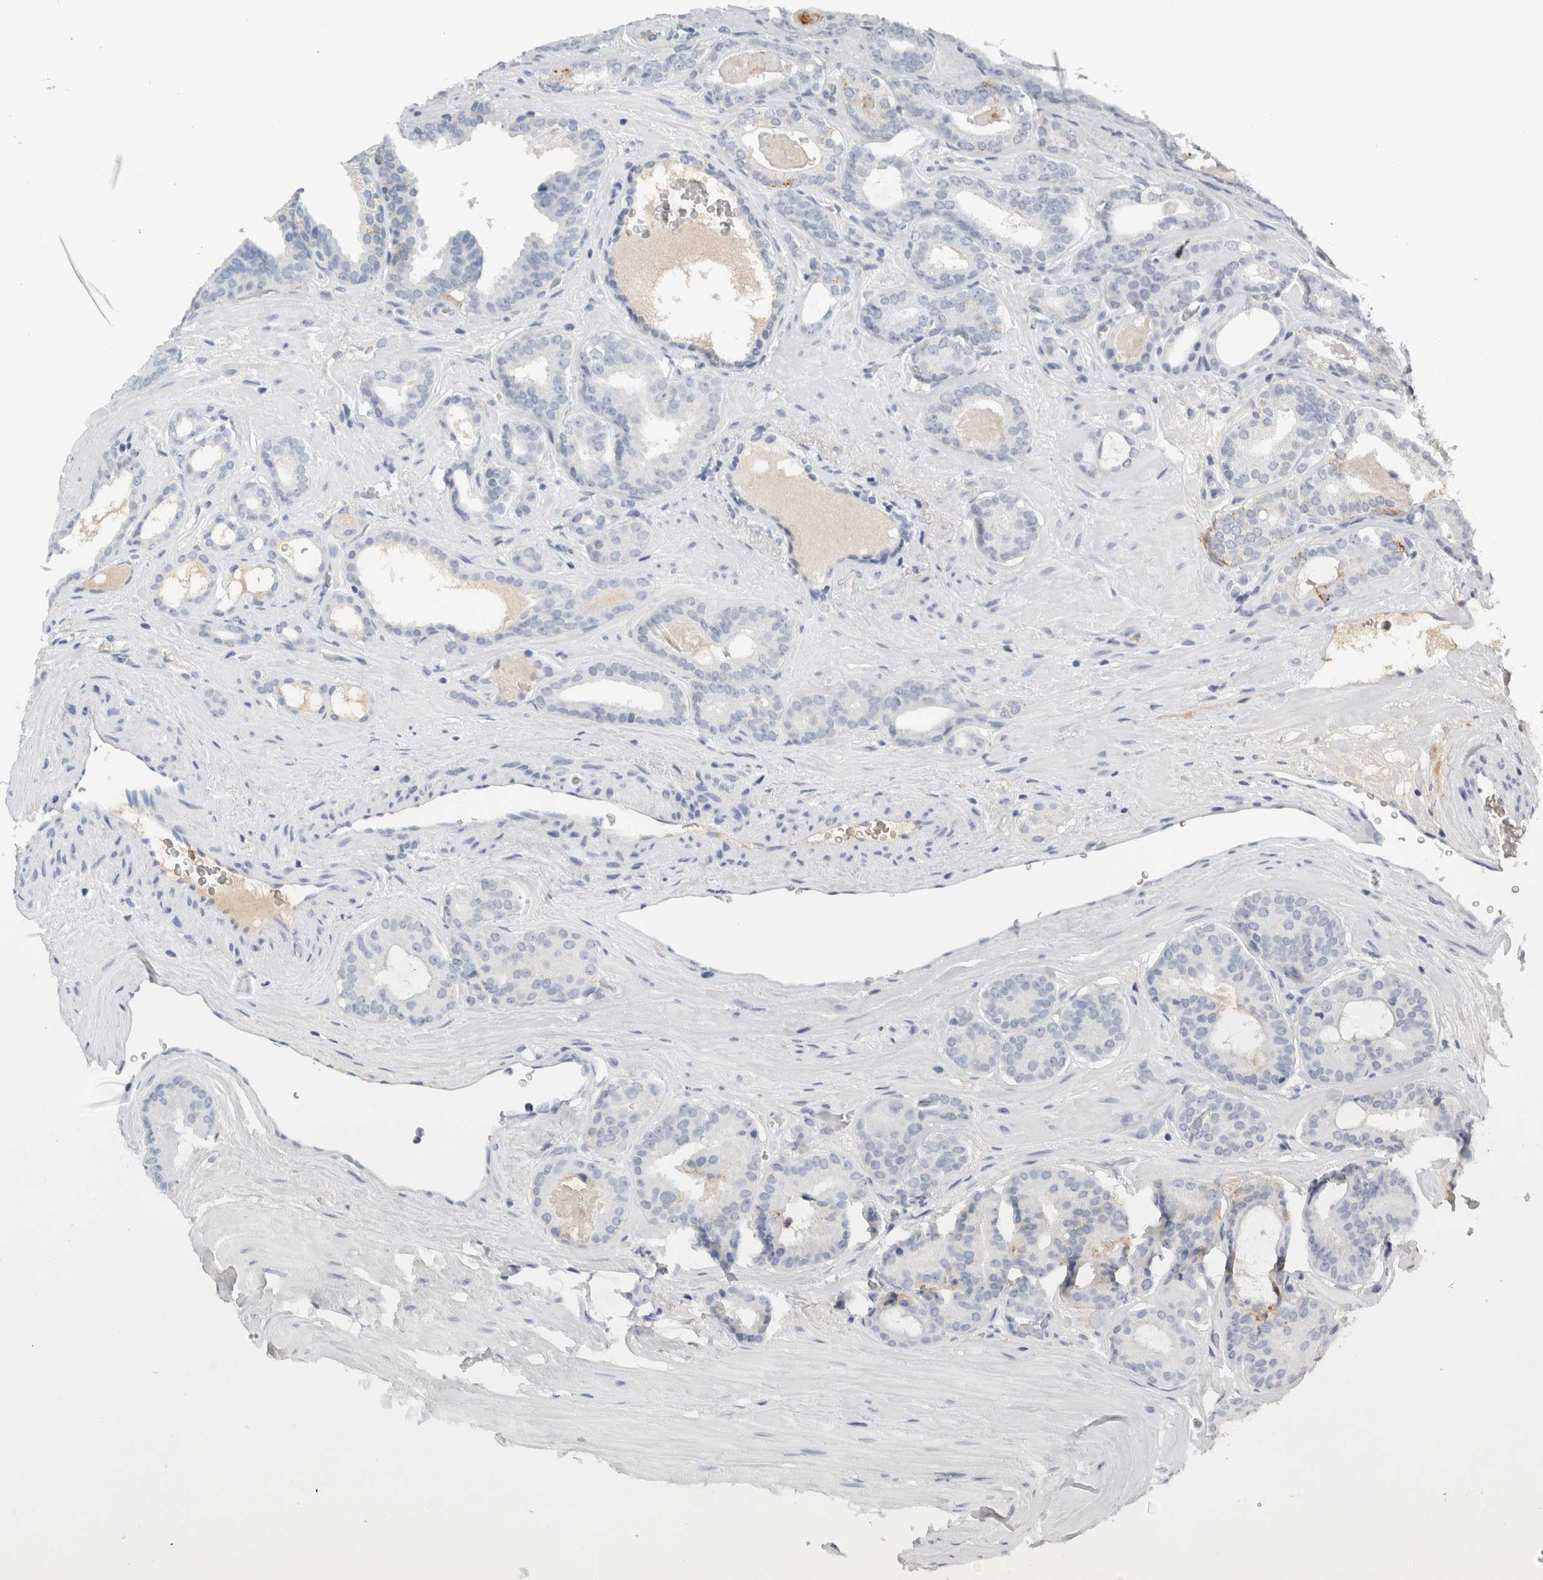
{"staining": {"intensity": "negative", "quantity": "none", "location": "none"}, "tissue": "prostate cancer", "cell_type": "Tumor cells", "image_type": "cancer", "snomed": [{"axis": "morphology", "description": "Adenocarcinoma, High grade"}, {"axis": "topography", "description": "Prostate"}], "caption": "This is an immunohistochemistry (IHC) photomicrograph of prostate cancer (high-grade adenocarcinoma). There is no staining in tumor cells.", "gene": "TSPAN8", "patient": {"sex": "male", "age": 60}}